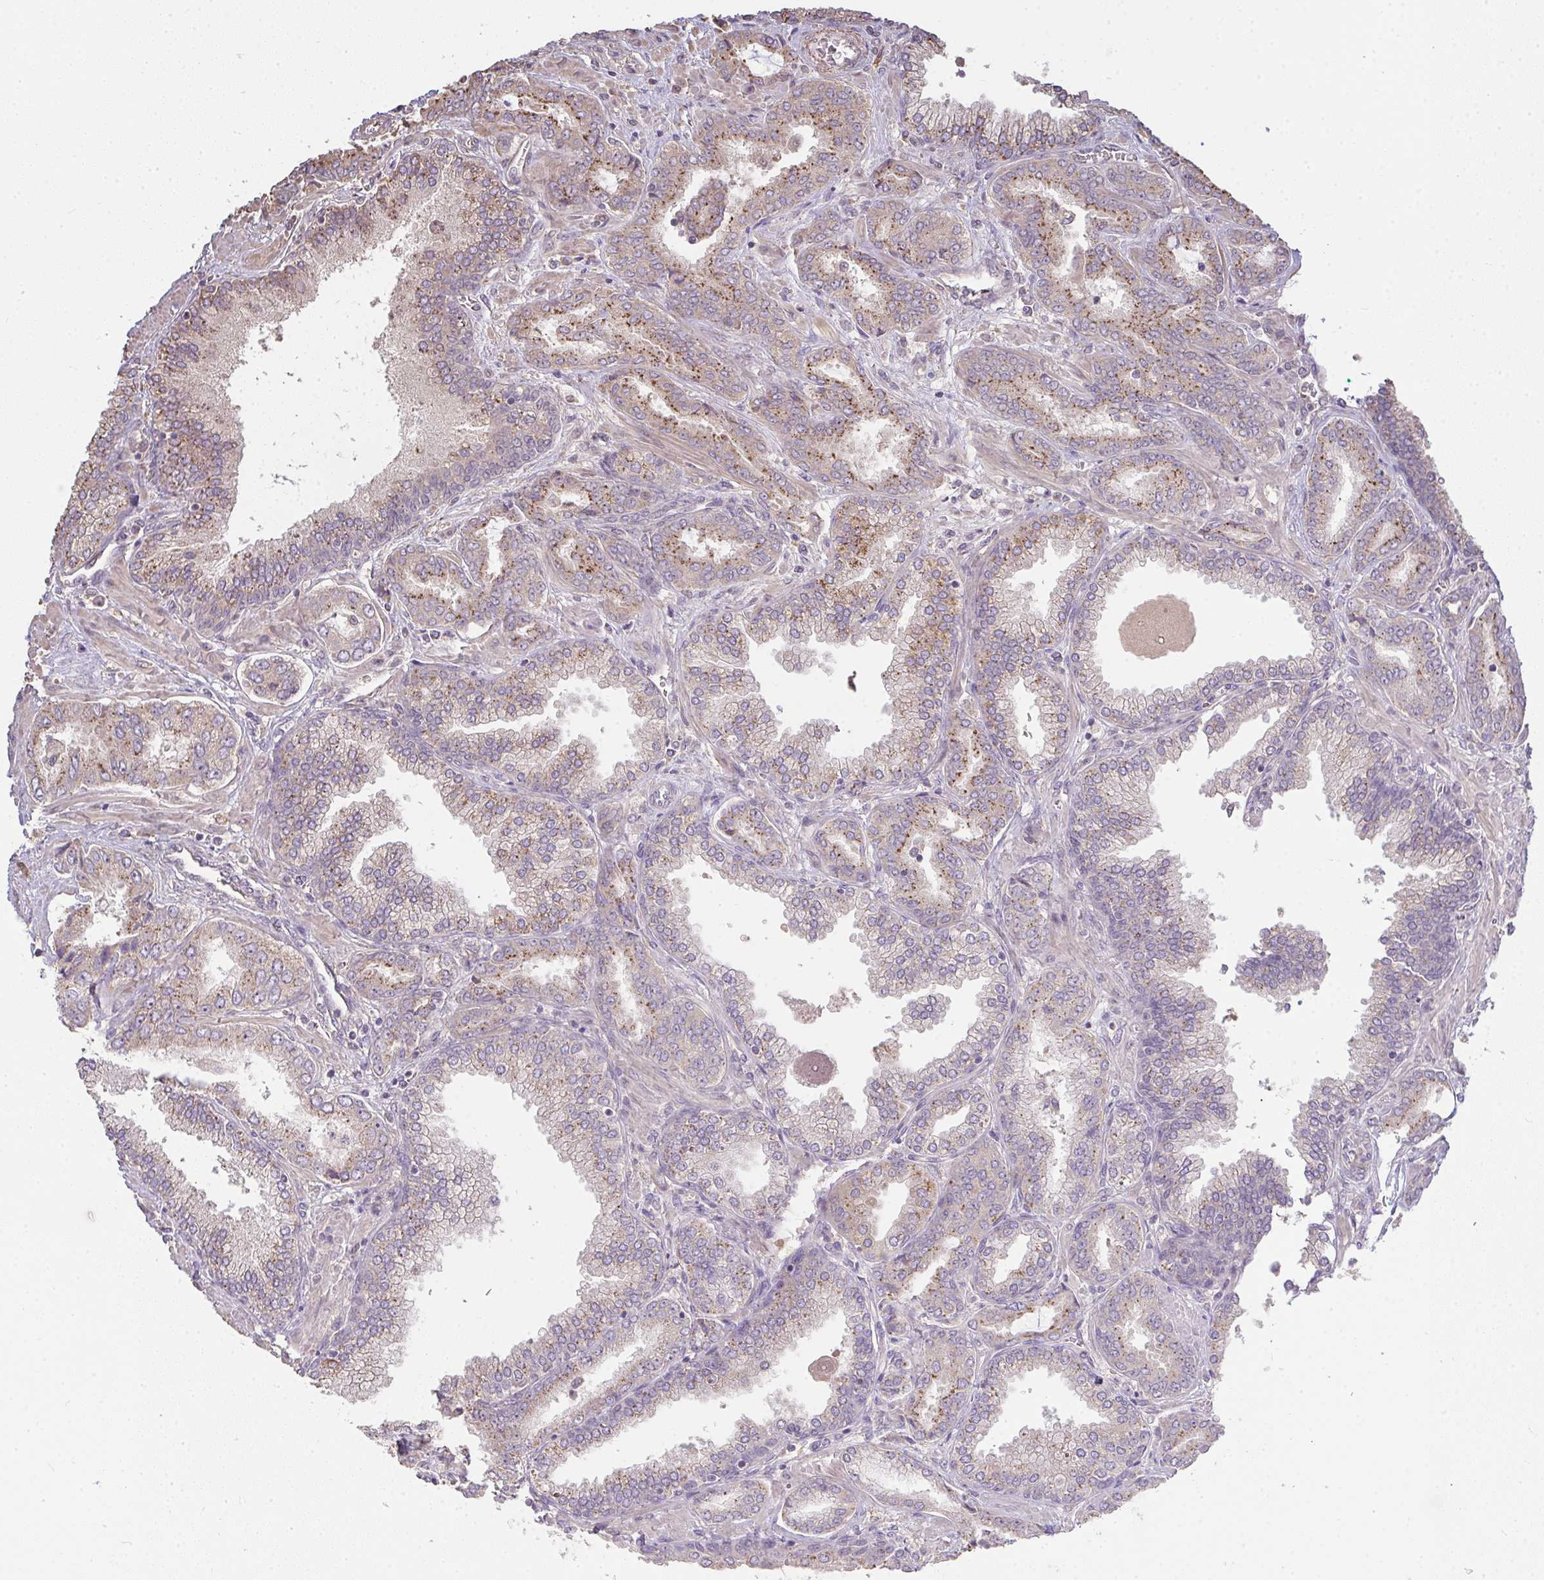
{"staining": {"intensity": "moderate", "quantity": "25%-75%", "location": "cytoplasmic/membranous"}, "tissue": "prostate cancer", "cell_type": "Tumor cells", "image_type": "cancer", "snomed": [{"axis": "morphology", "description": "Adenocarcinoma, High grade"}, {"axis": "topography", "description": "Prostate"}], "caption": "Immunohistochemistry (IHC) of human prostate cancer demonstrates medium levels of moderate cytoplasmic/membranous staining in about 25%-75% of tumor cells.", "gene": "BRINP3", "patient": {"sex": "male", "age": 72}}